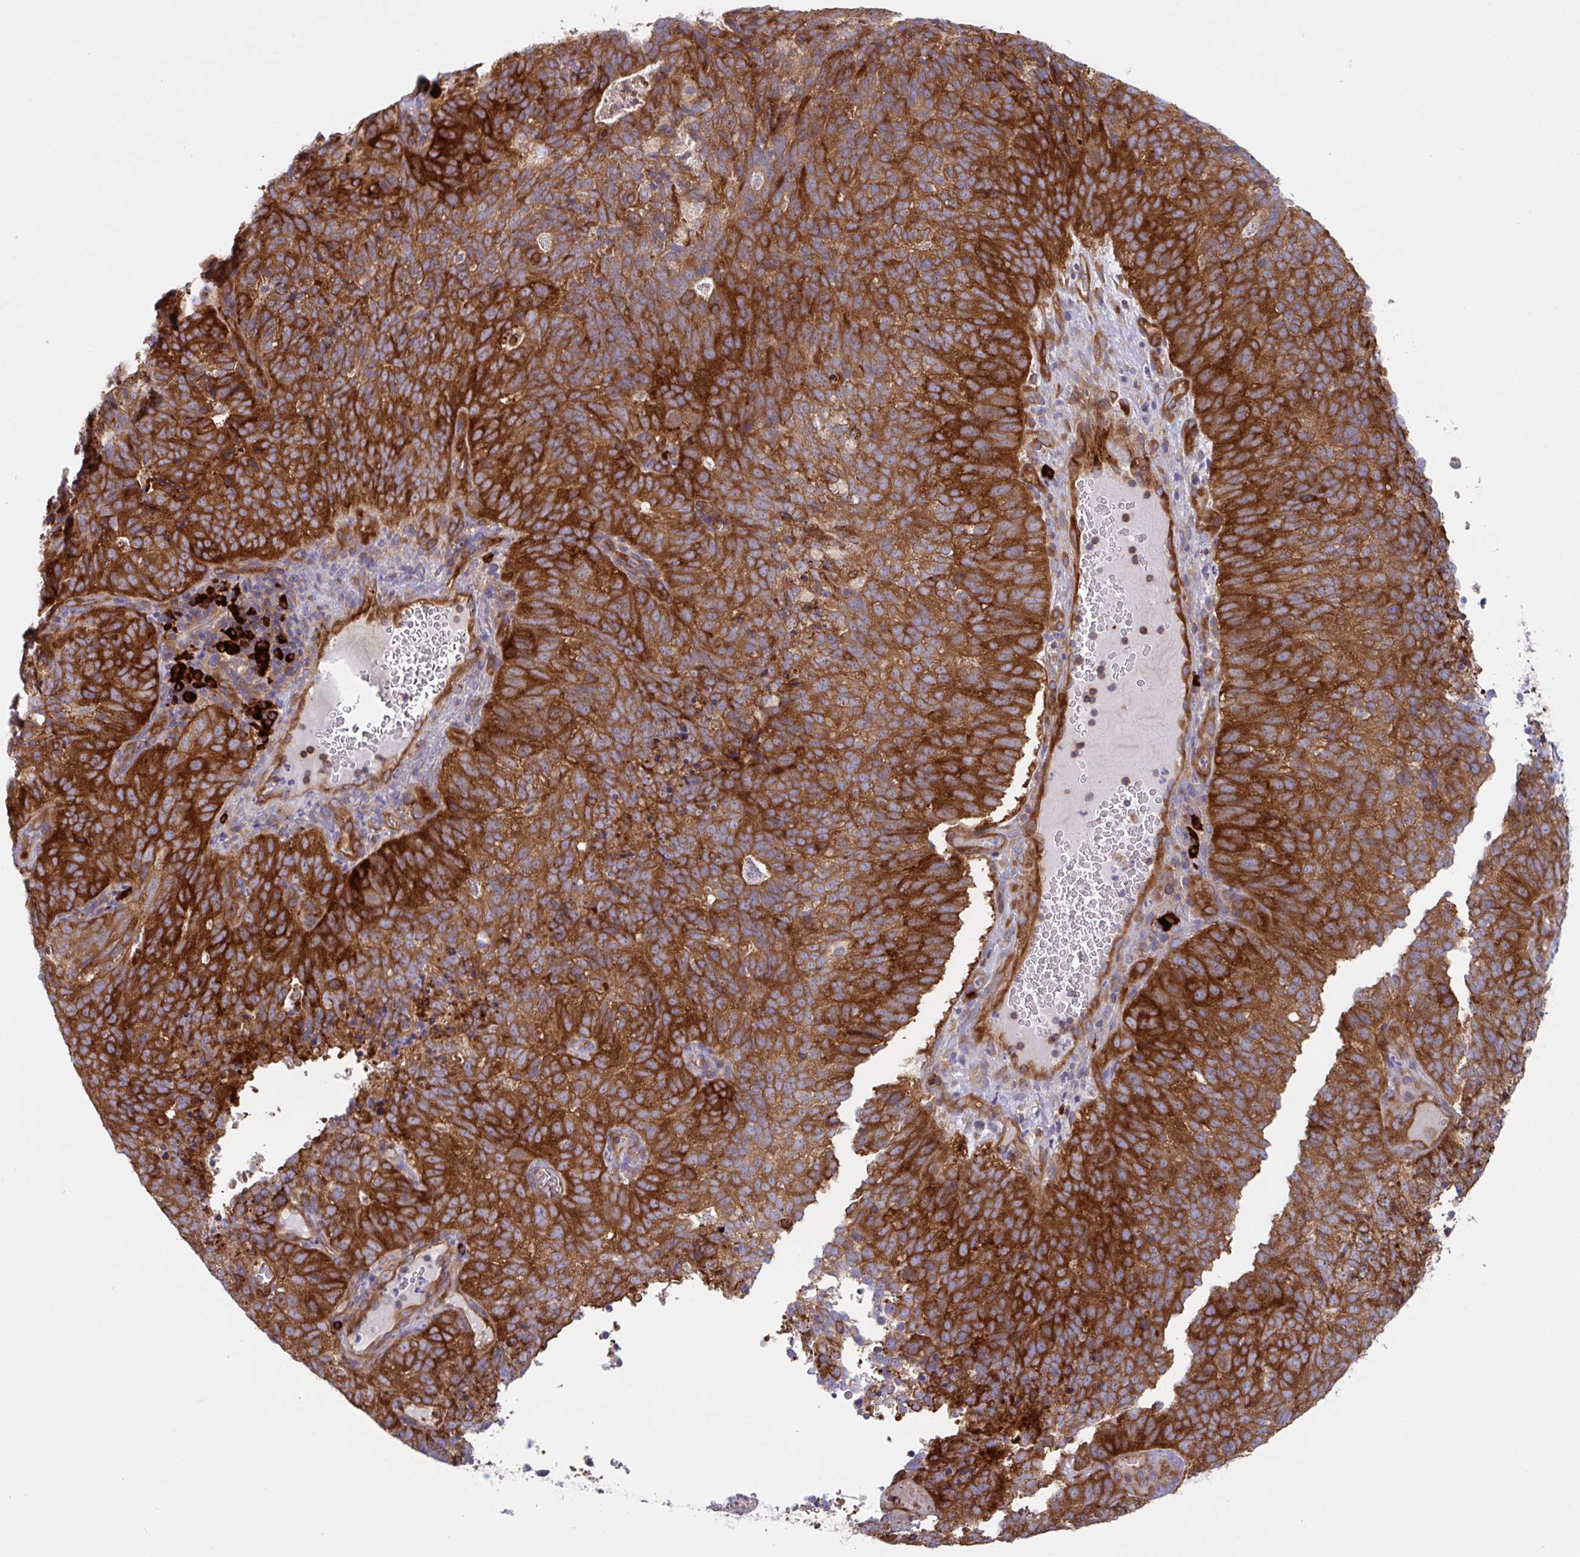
{"staining": {"intensity": "strong", "quantity": ">75%", "location": "cytoplasmic/membranous"}, "tissue": "cervical cancer", "cell_type": "Tumor cells", "image_type": "cancer", "snomed": [{"axis": "morphology", "description": "Adenocarcinoma, NOS"}, {"axis": "topography", "description": "Cervix"}], "caption": "Immunohistochemistry micrograph of neoplastic tissue: human cervical cancer stained using immunohistochemistry shows high levels of strong protein expression localized specifically in the cytoplasmic/membranous of tumor cells, appearing as a cytoplasmic/membranous brown color.", "gene": "YARS2", "patient": {"sex": "female", "age": 38}}